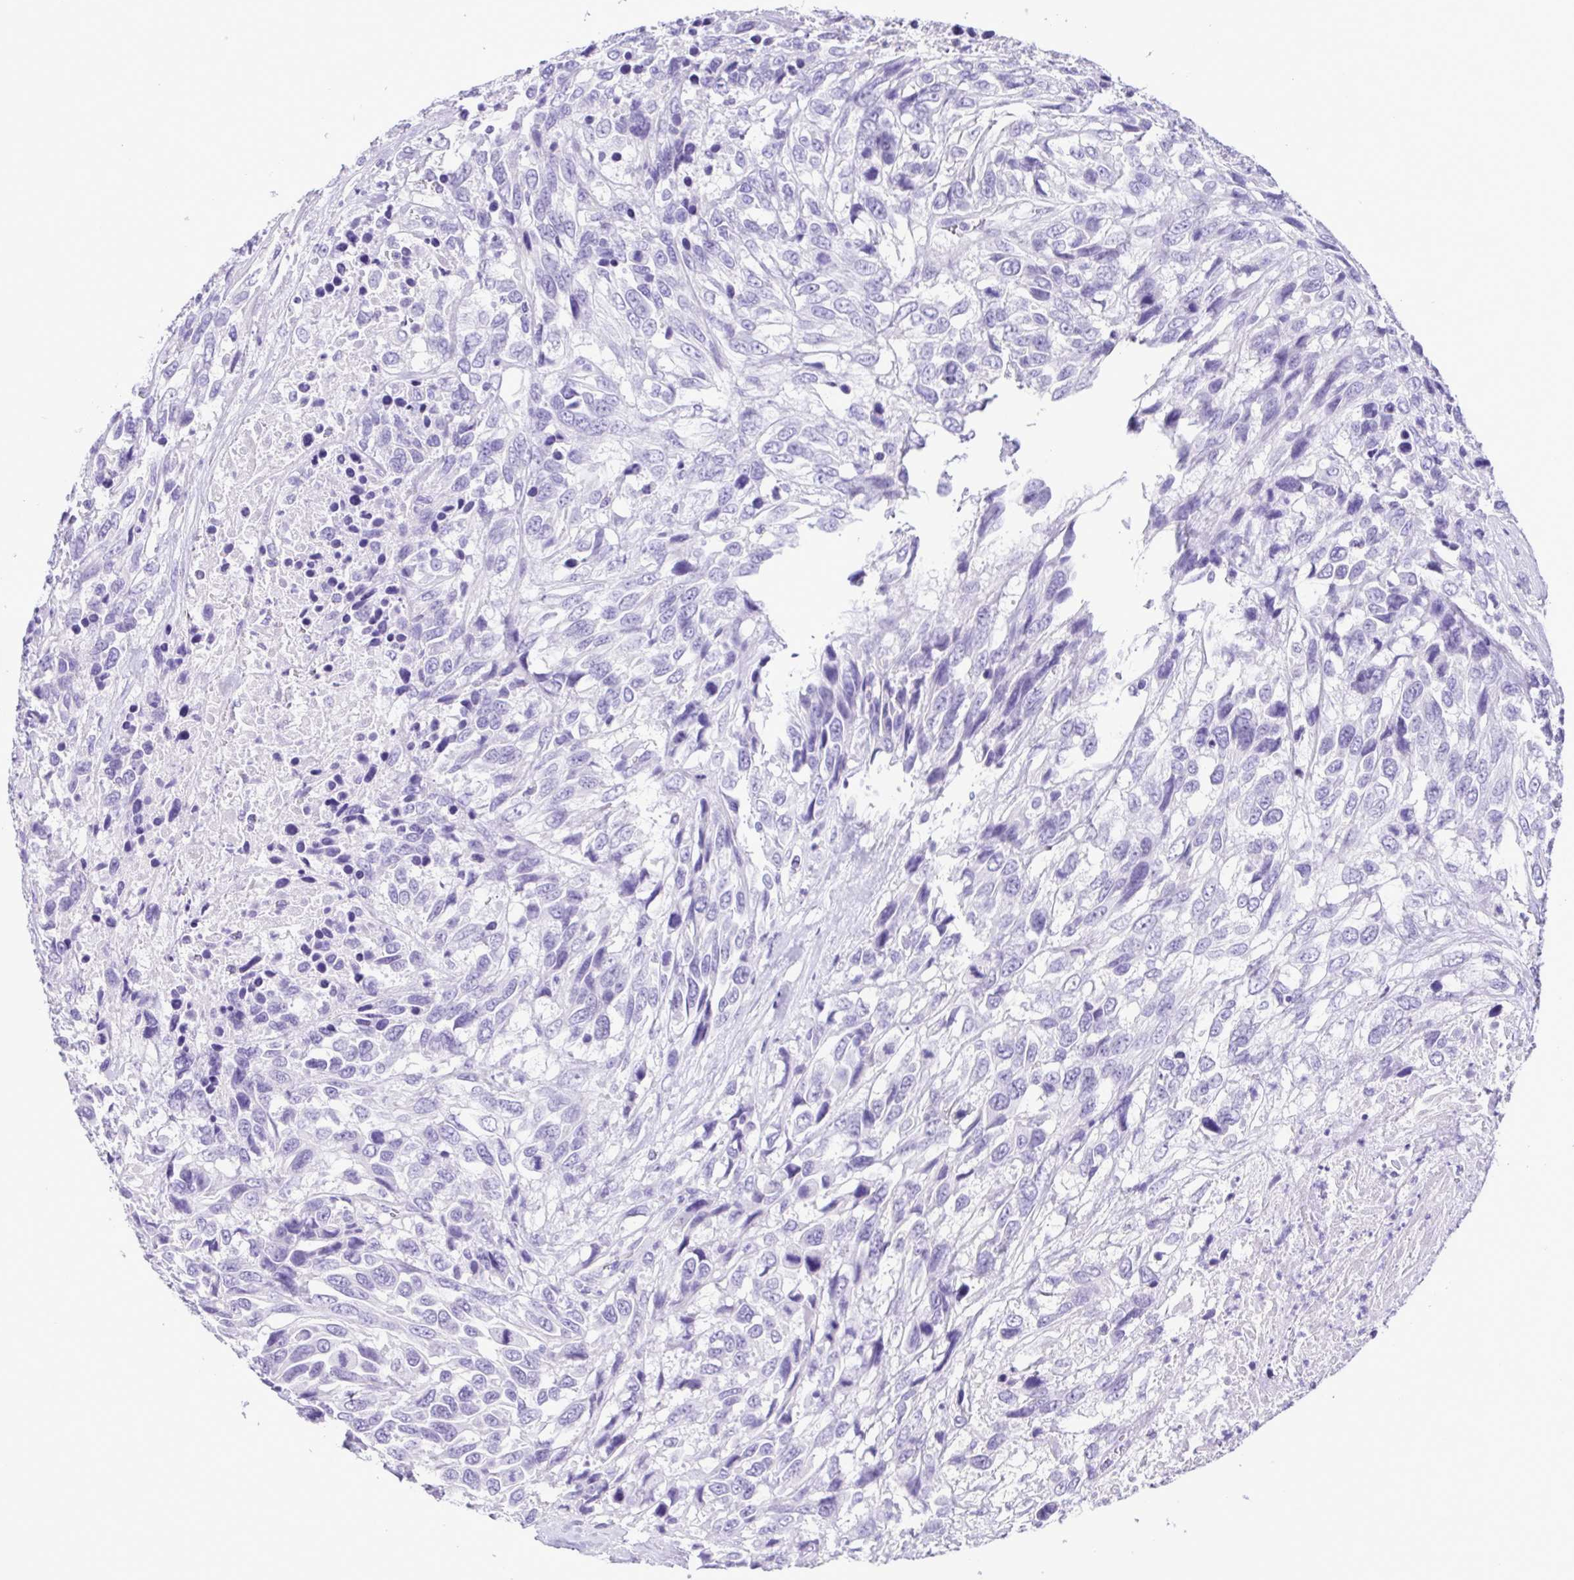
{"staining": {"intensity": "negative", "quantity": "none", "location": "none"}, "tissue": "urothelial cancer", "cell_type": "Tumor cells", "image_type": "cancer", "snomed": [{"axis": "morphology", "description": "Urothelial carcinoma, High grade"}, {"axis": "topography", "description": "Urinary bladder"}], "caption": "There is no significant staining in tumor cells of high-grade urothelial carcinoma.", "gene": "CASP14", "patient": {"sex": "female", "age": 70}}